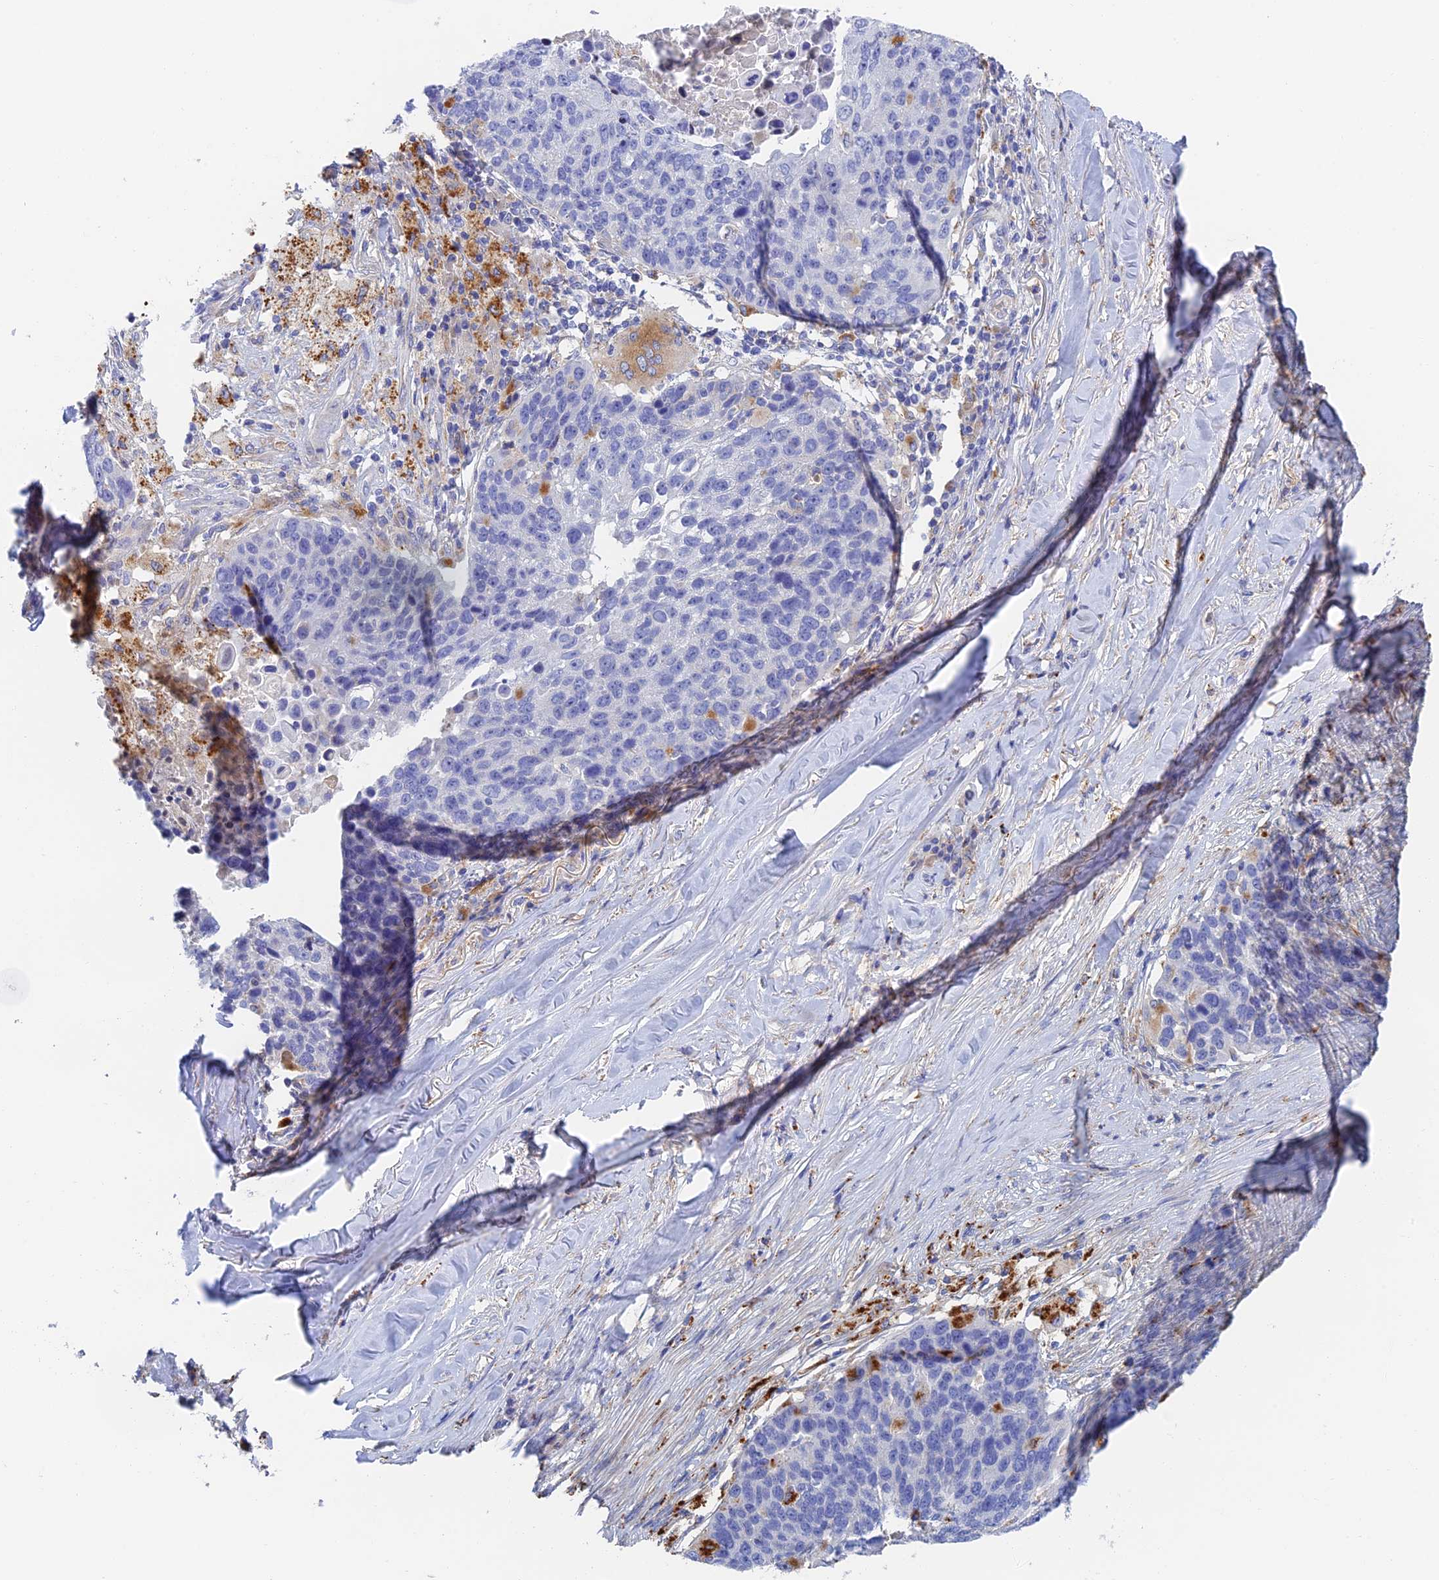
{"staining": {"intensity": "negative", "quantity": "none", "location": "none"}, "tissue": "lung cancer", "cell_type": "Tumor cells", "image_type": "cancer", "snomed": [{"axis": "morphology", "description": "Normal tissue, NOS"}, {"axis": "morphology", "description": "Squamous cell carcinoma, NOS"}, {"axis": "topography", "description": "Lymph node"}, {"axis": "topography", "description": "Lung"}], "caption": "Protein analysis of lung cancer displays no significant staining in tumor cells. (DAB (3,3'-diaminobenzidine) immunohistochemistry, high magnification).", "gene": "RPGRIP1L", "patient": {"sex": "male", "age": 66}}